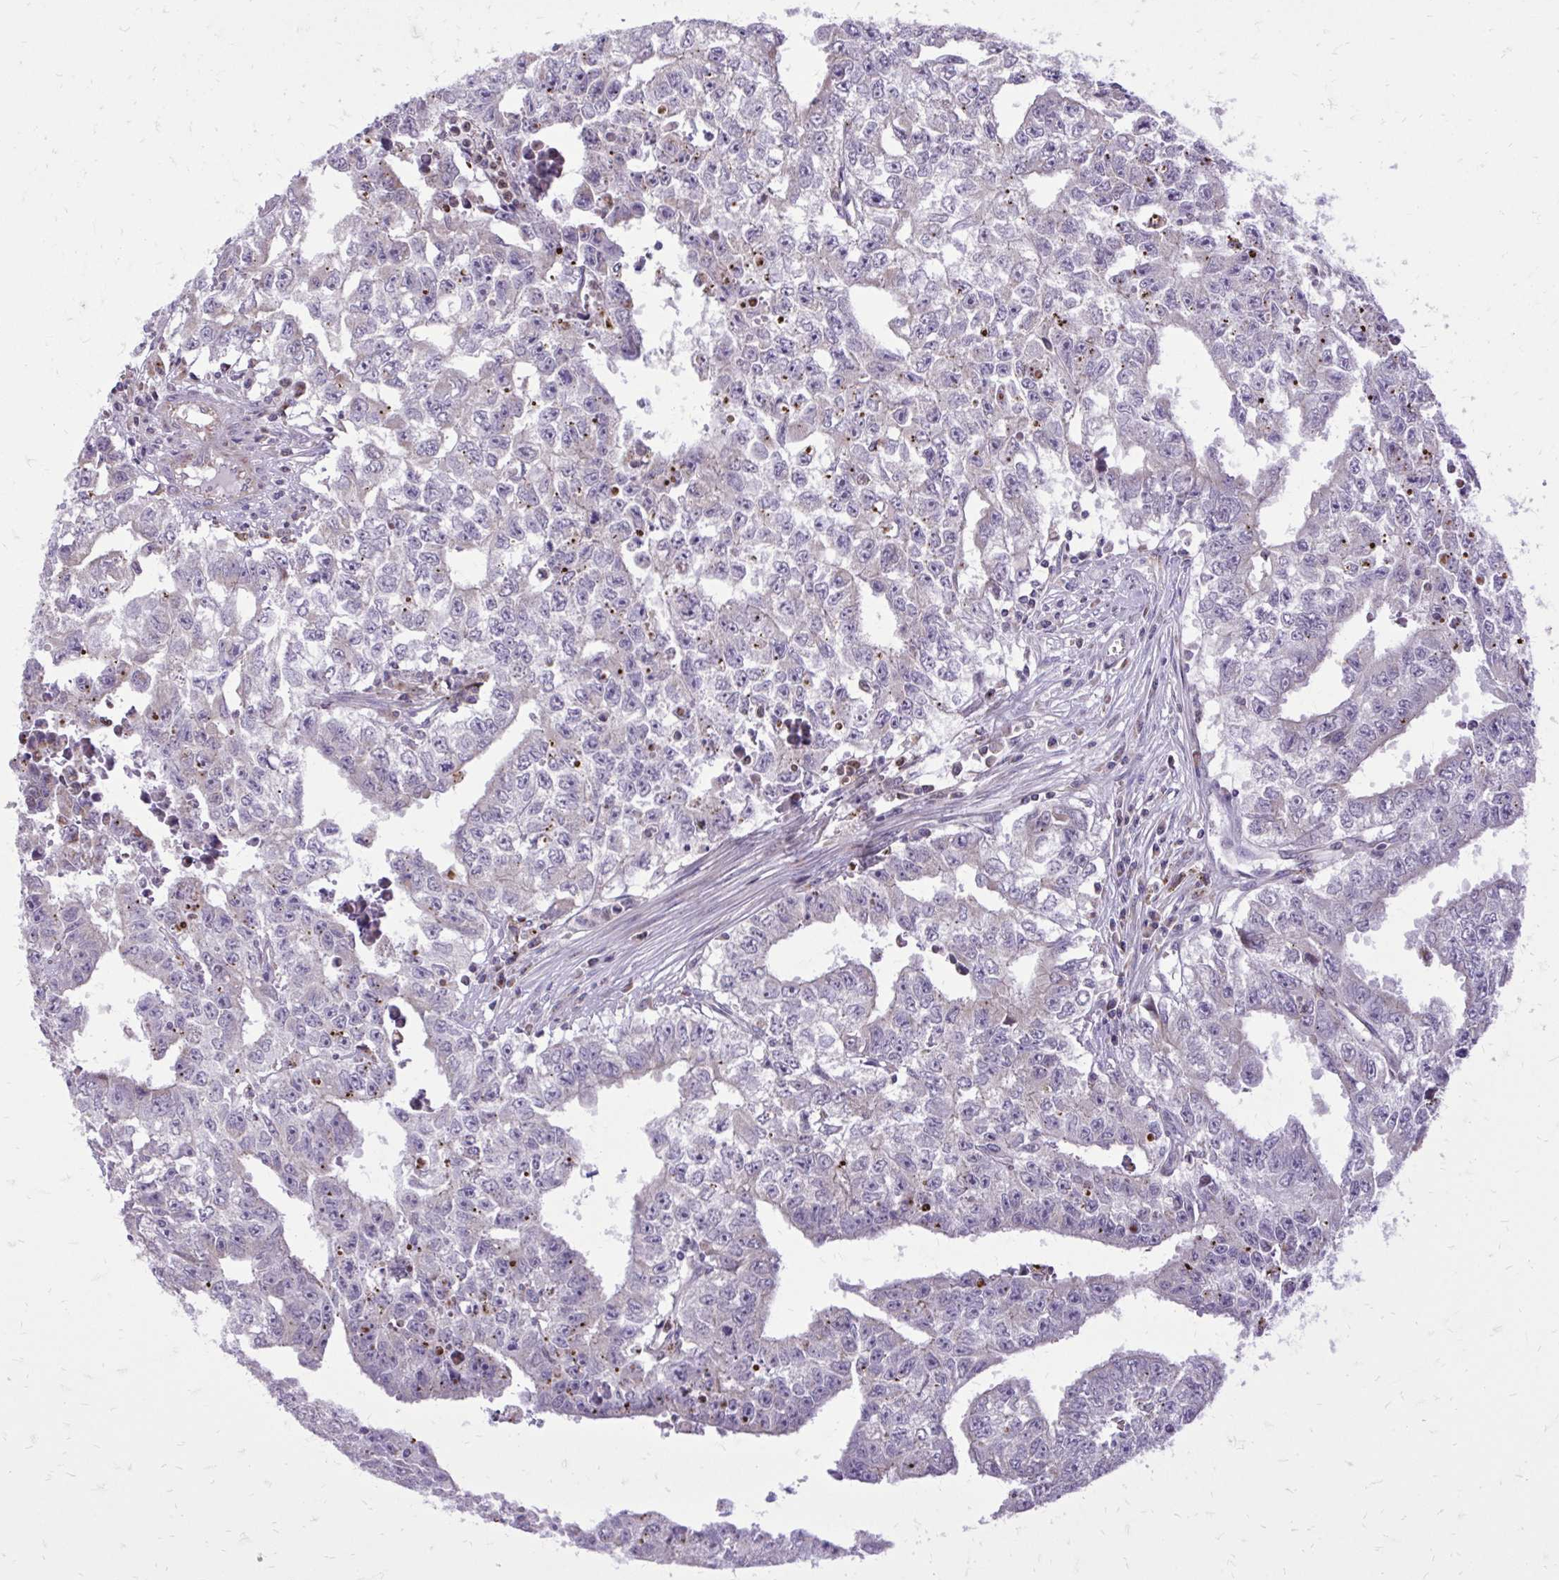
{"staining": {"intensity": "negative", "quantity": "none", "location": "none"}, "tissue": "testis cancer", "cell_type": "Tumor cells", "image_type": "cancer", "snomed": [{"axis": "morphology", "description": "Carcinoma, Embryonal, NOS"}, {"axis": "morphology", "description": "Teratoma, malignant, NOS"}, {"axis": "topography", "description": "Testis"}], "caption": "IHC of testis embryonal carcinoma displays no positivity in tumor cells.", "gene": "ABCC3", "patient": {"sex": "male", "age": 24}}